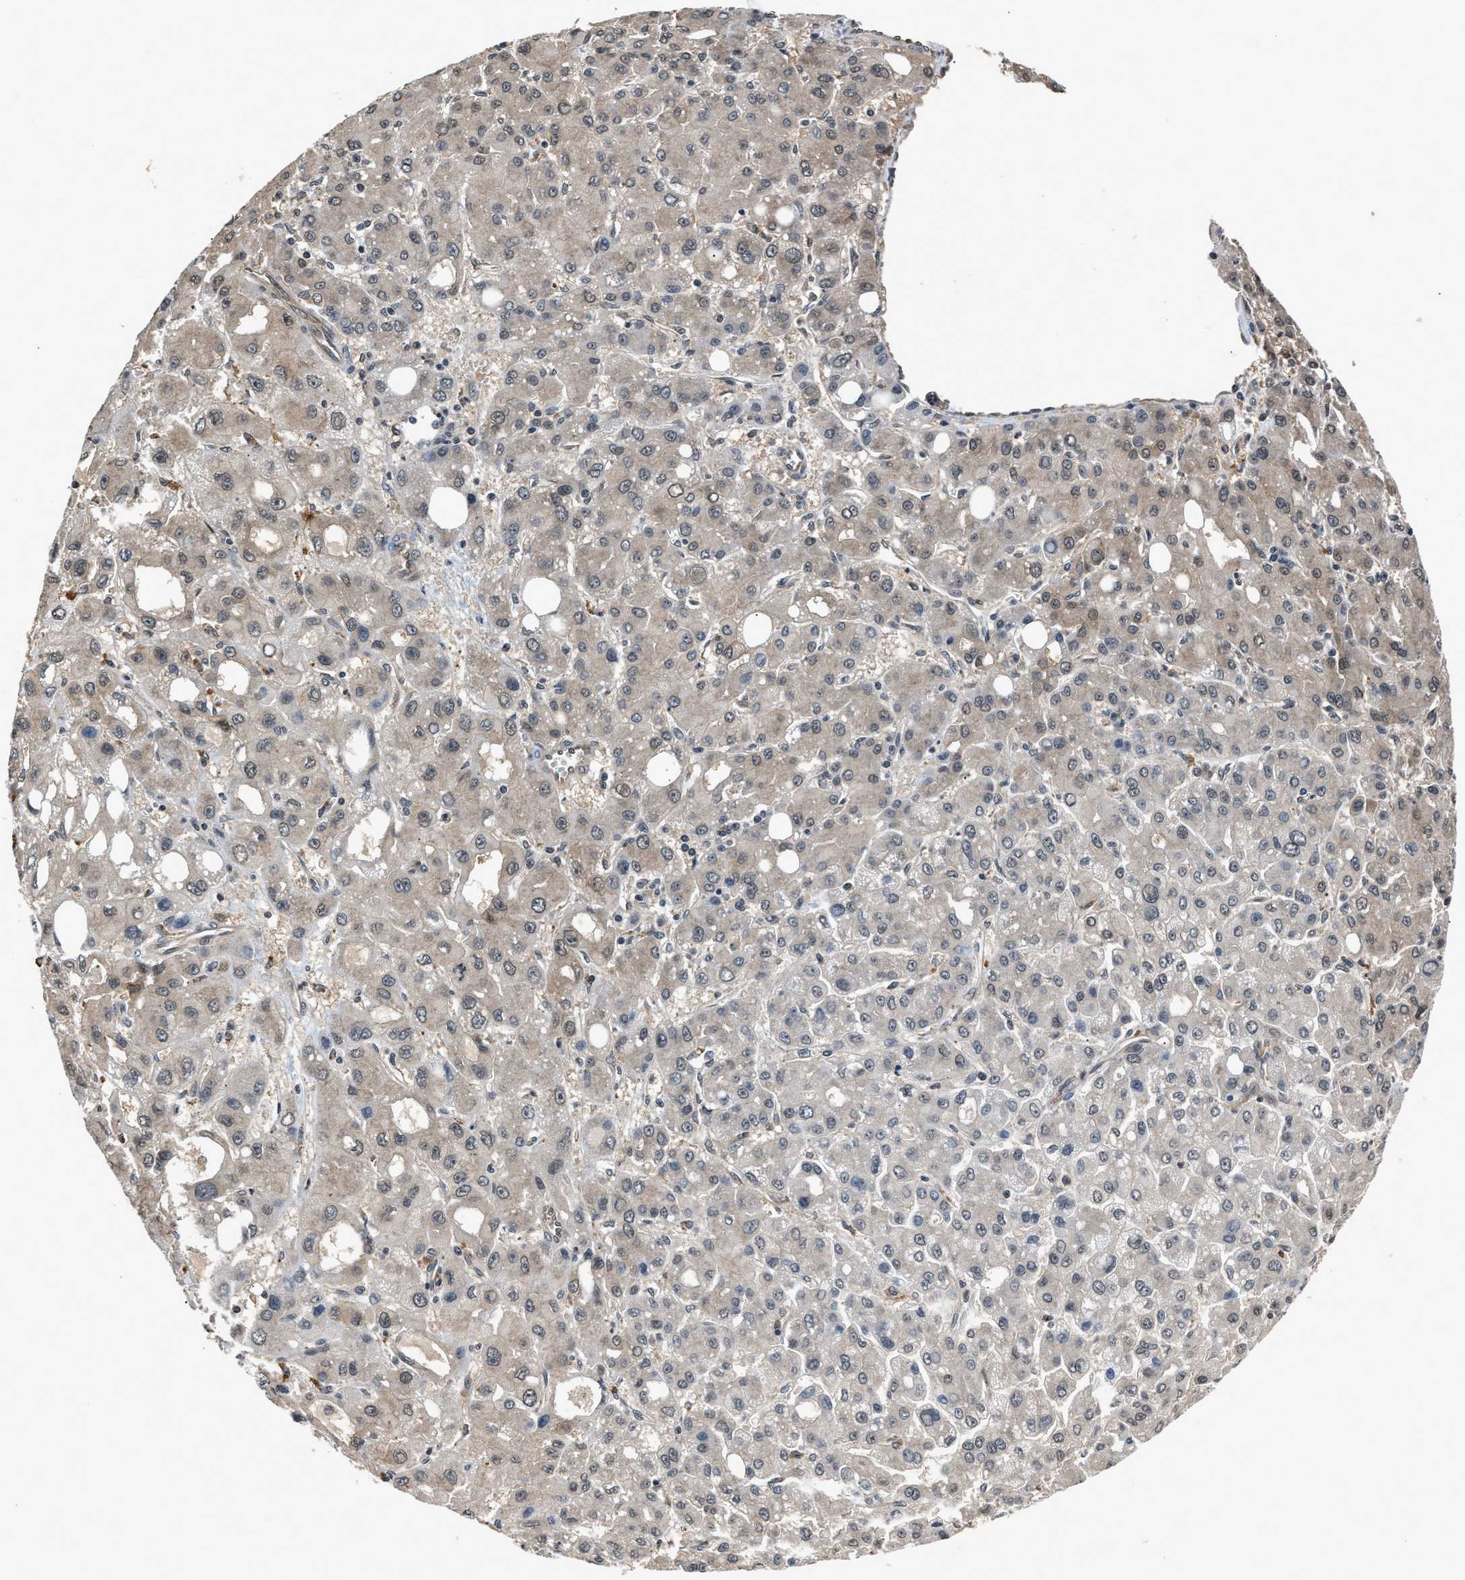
{"staining": {"intensity": "weak", "quantity": "<25%", "location": "cytoplasmic/membranous"}, "tissue": "liver cancer", "cell_type": "Tumor cells", "image_type": "cancer", "snomed": [{"axis": "morphology", "description": "Carcinoma, Hepatocellular, NOS"}, {"axis": "topography", "description": "Liver"}], "caption": "Tumor cells are negative for protein expression in human liver hepatocellular carcinoma.", "gene": "TP53I3", "patient": {"sex": "male", "age": 55}}